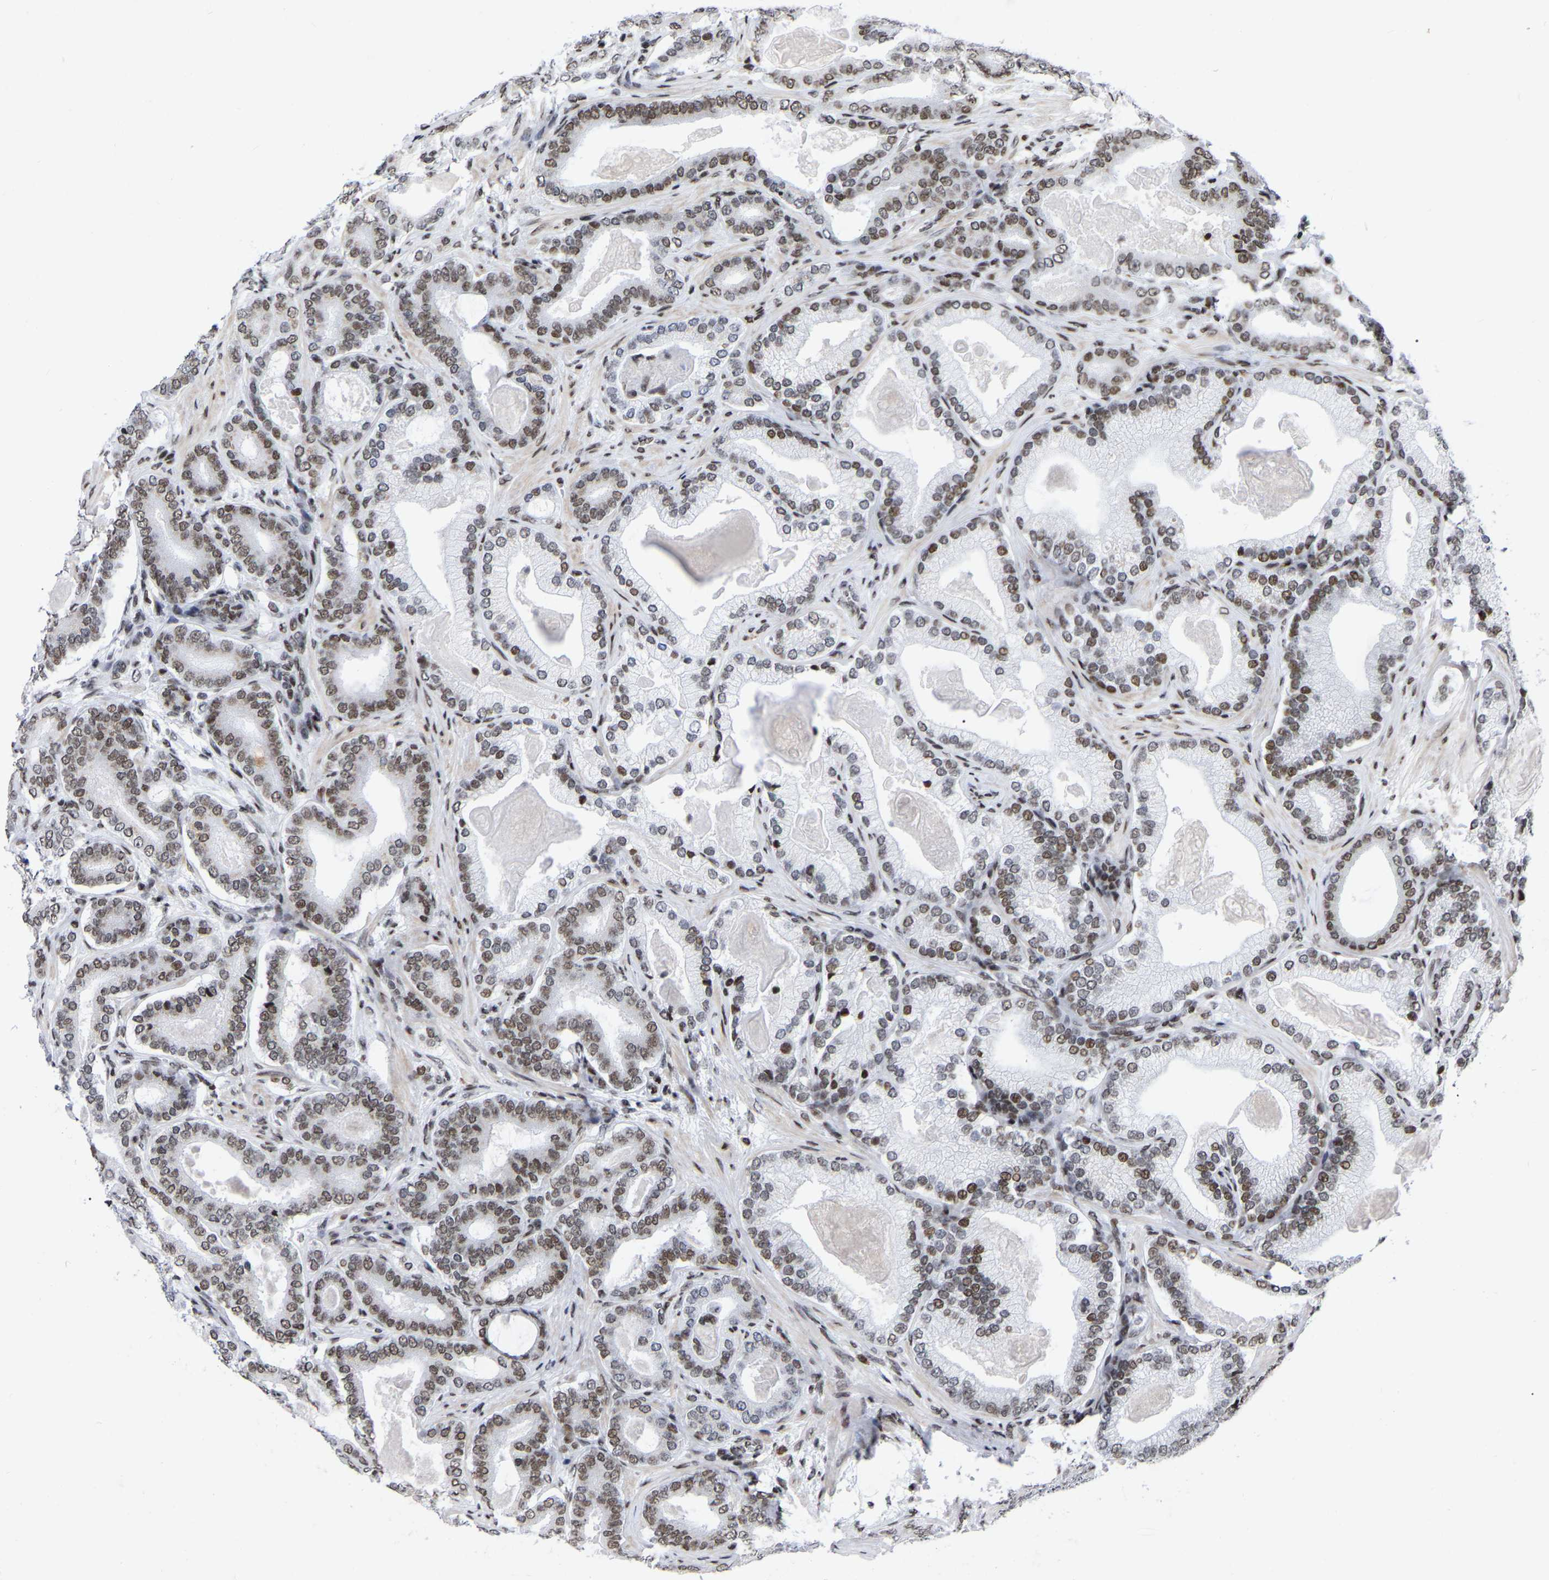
{"staining": {"intensity": "weak", "quantity": ">75%", "location": "nuclear"}, "tissue": "prostate cancer", "cell_type": "Tumor cells", "image_type": "cancer", "snomed": [{"axis": "morphology", "description": "Adenocarcinoma, High grade"}, {"axis": "topography", "description": "Prostate"}], "caption": "High-magnification brightfield microscopy of prostate high-grade adenocarcinoma stained with DAB (3,3'-diaminobenzidine) (brown) and counterstained with hematoxylin (blue). tumor cells exhibit weak nuclear staining is appreciated in approximately>75% of cells.", "gene": "PRCC", "patient": {"sex": "male", "age": 60}}